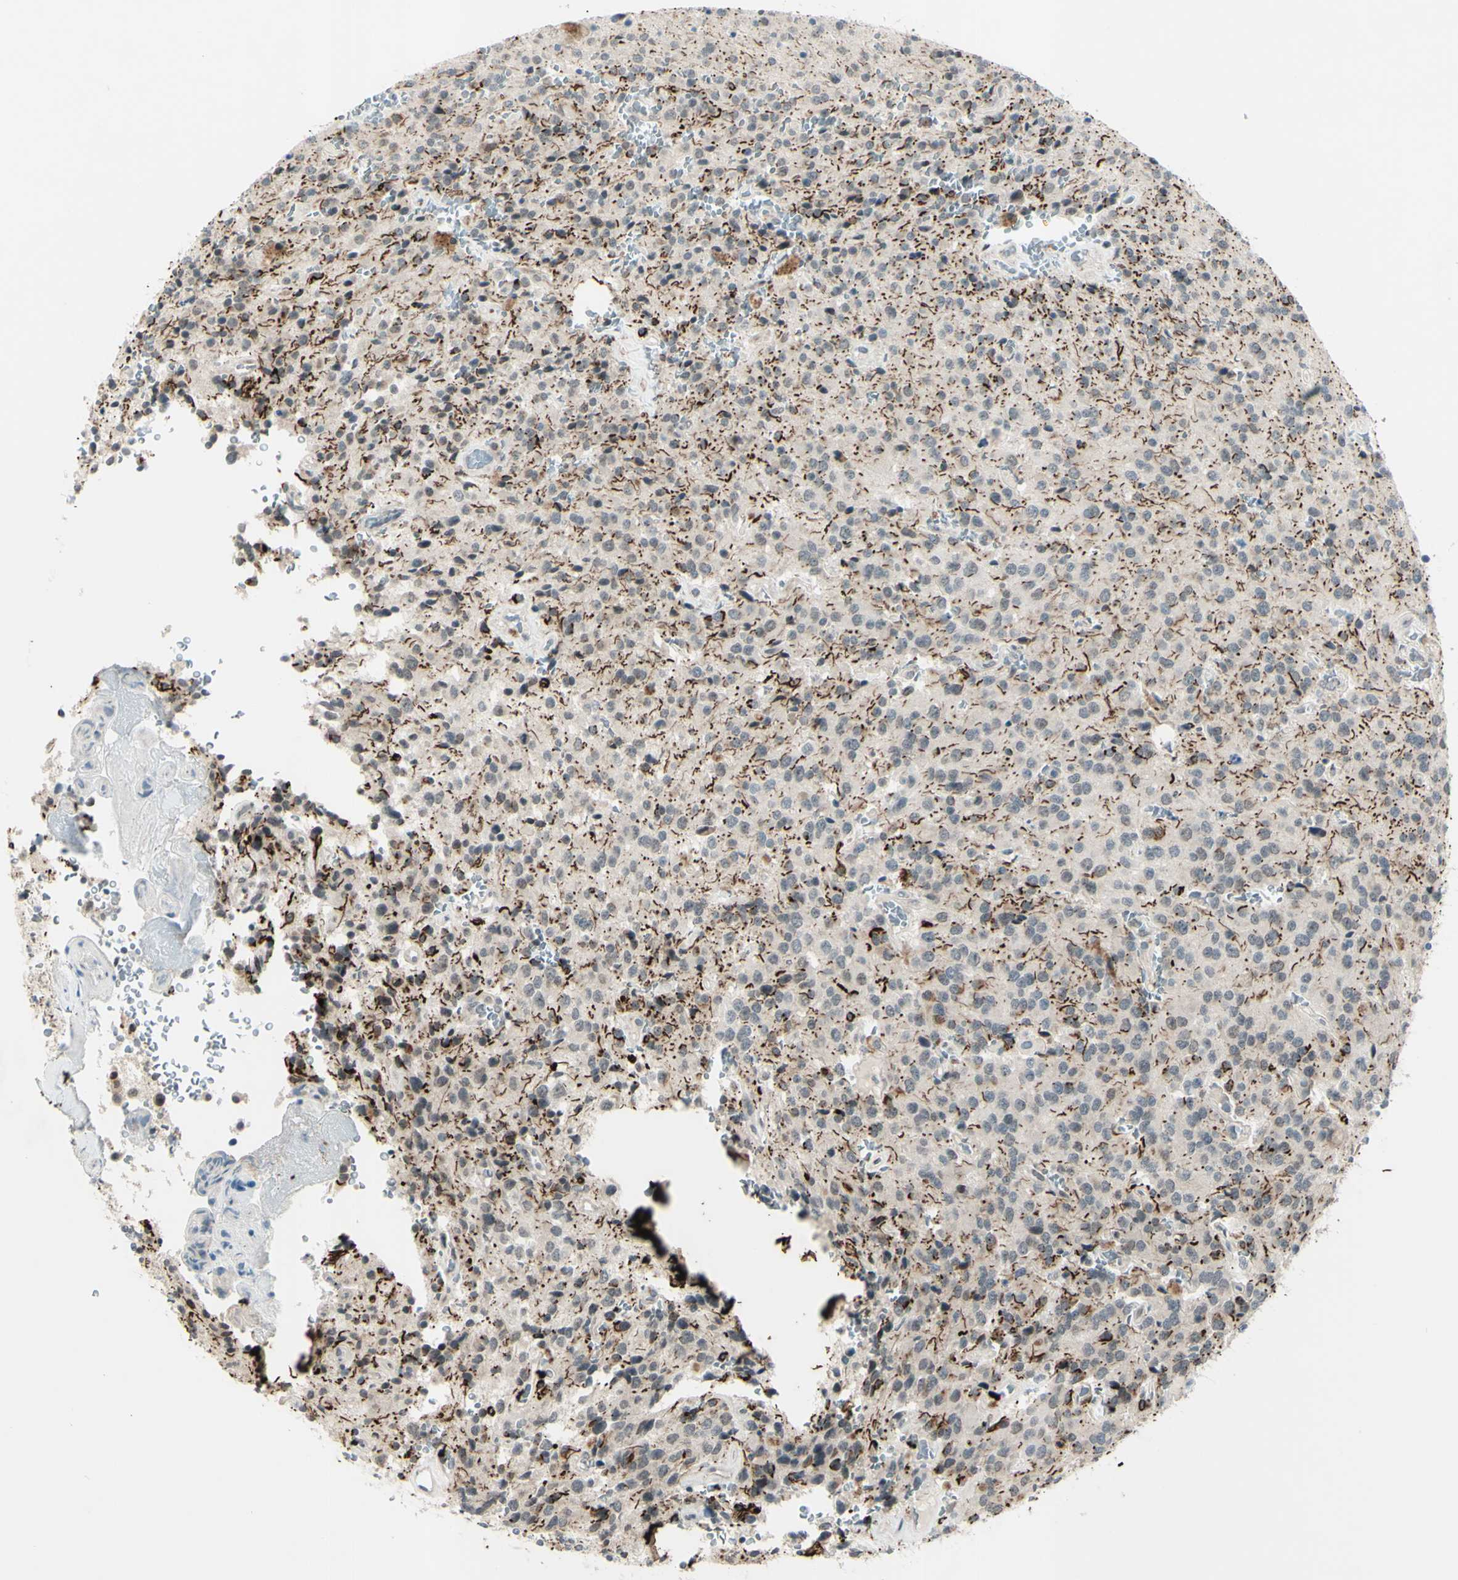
{"staining": {"intensity": "negative", "quantity": "none", "location": "none"}, "tissue": "glioma", "cell_type": "Tumor cells", "image_type": "cancer", "snomed": [{"axis": "morphology", "description": "Glioma, malignant, Low grade"}, {"axis": "topography", "description": "Brain"}], "caption": "A photomicrograph of human malignant low-grade glioma is negative for staining in tumor cells.", "gene": "FGFR2", "patient": {"sex": "male", "age": 58}}